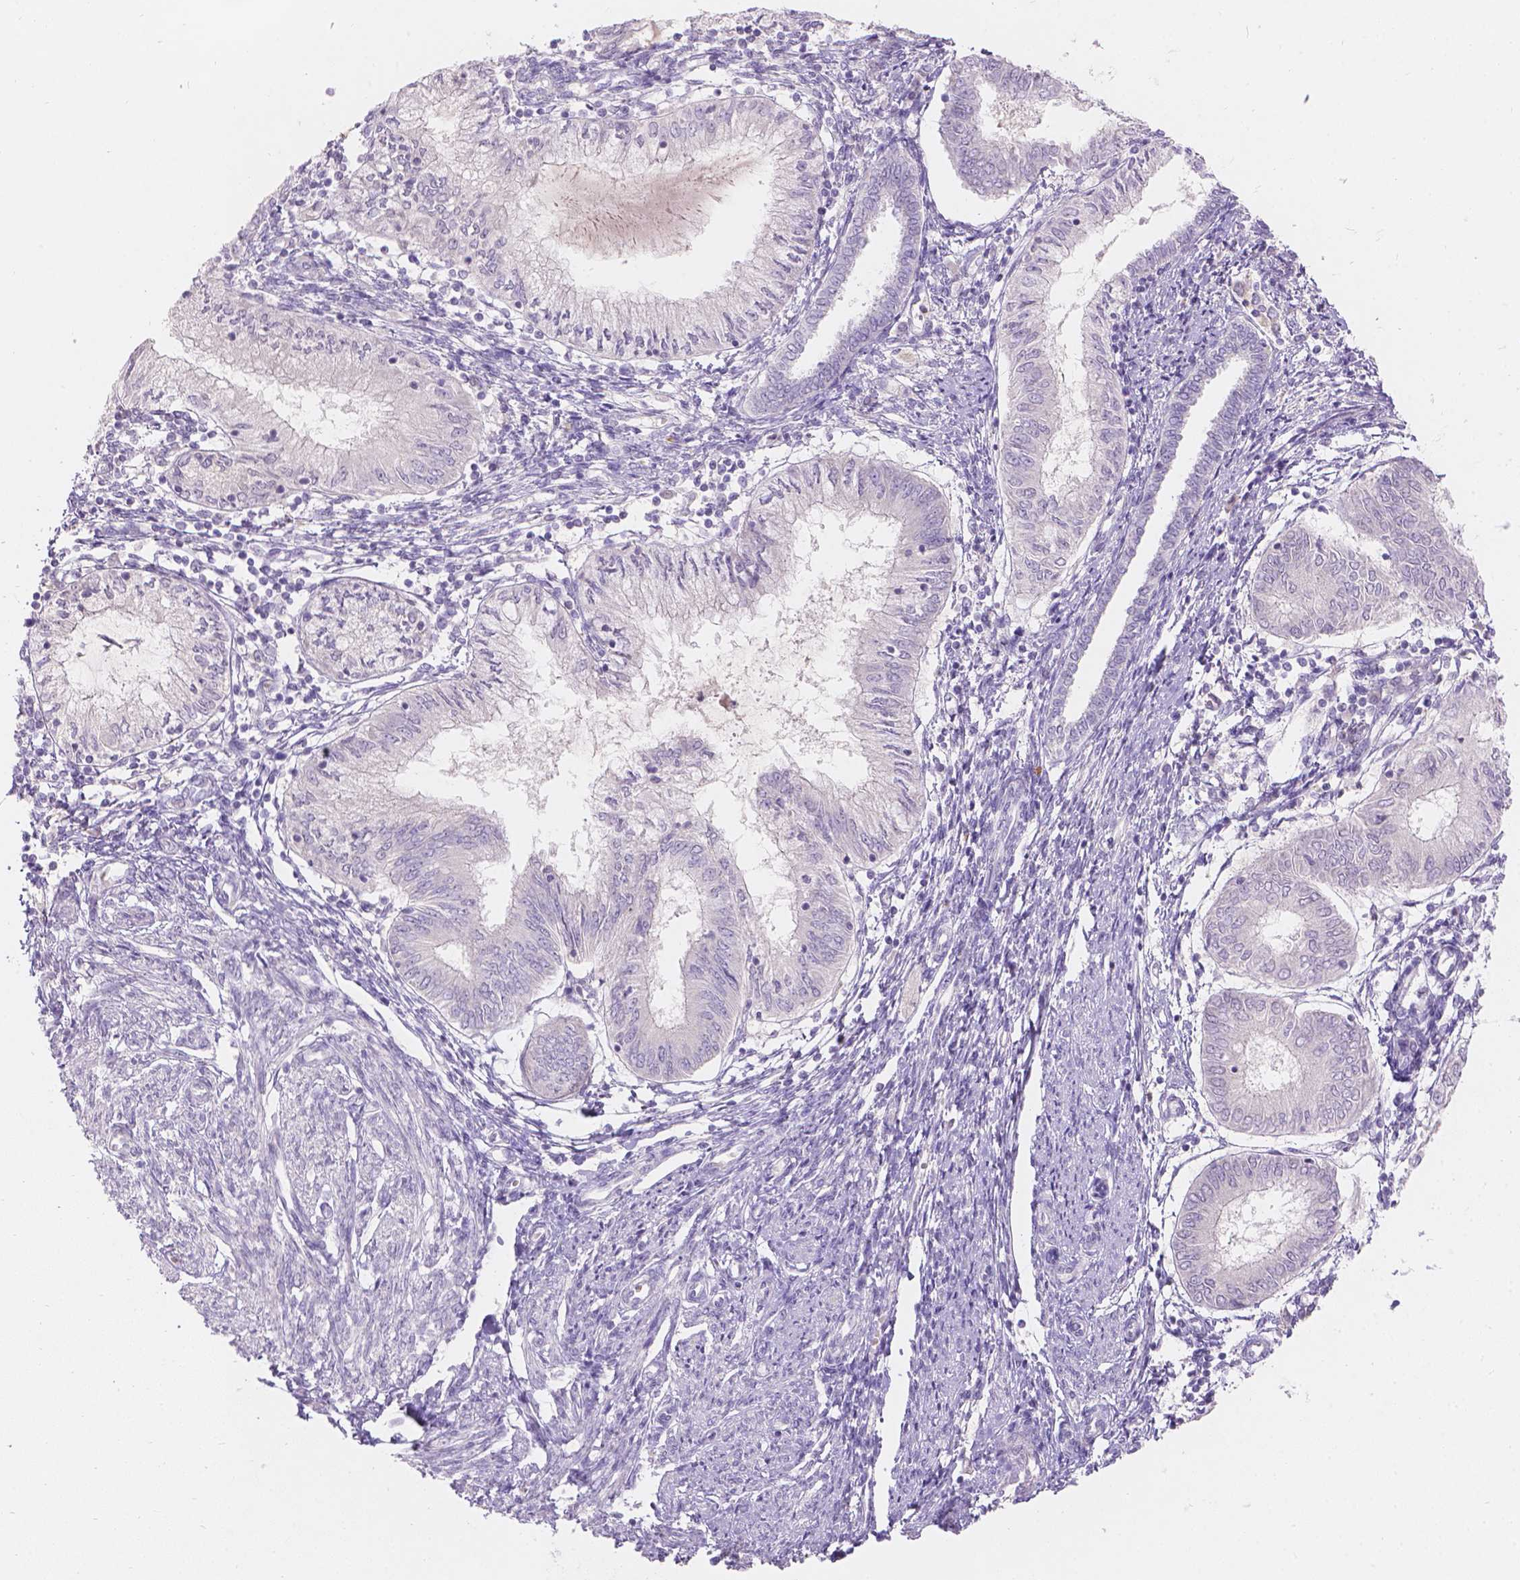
{"staining": {"intensity": "negative", "quantity": "none", "location": "none"}, "tissue": "endometrial cancer", "cell_type": "Tumor cells", "image_type": "cancer", "snomed": [{"axis": "morphology", "description": "Adenocarcinoma, NOS"}, {"axis": "topography", "description": "Endometrium"}], "caption": "Immunohistochemistry photomicrograph of human endometrial cancer stained for a protein (brown), which demonstrates no expression in tumor cells.", "gene": "DCAF4L1", "patient": {"sex": "female", "age": 68}}